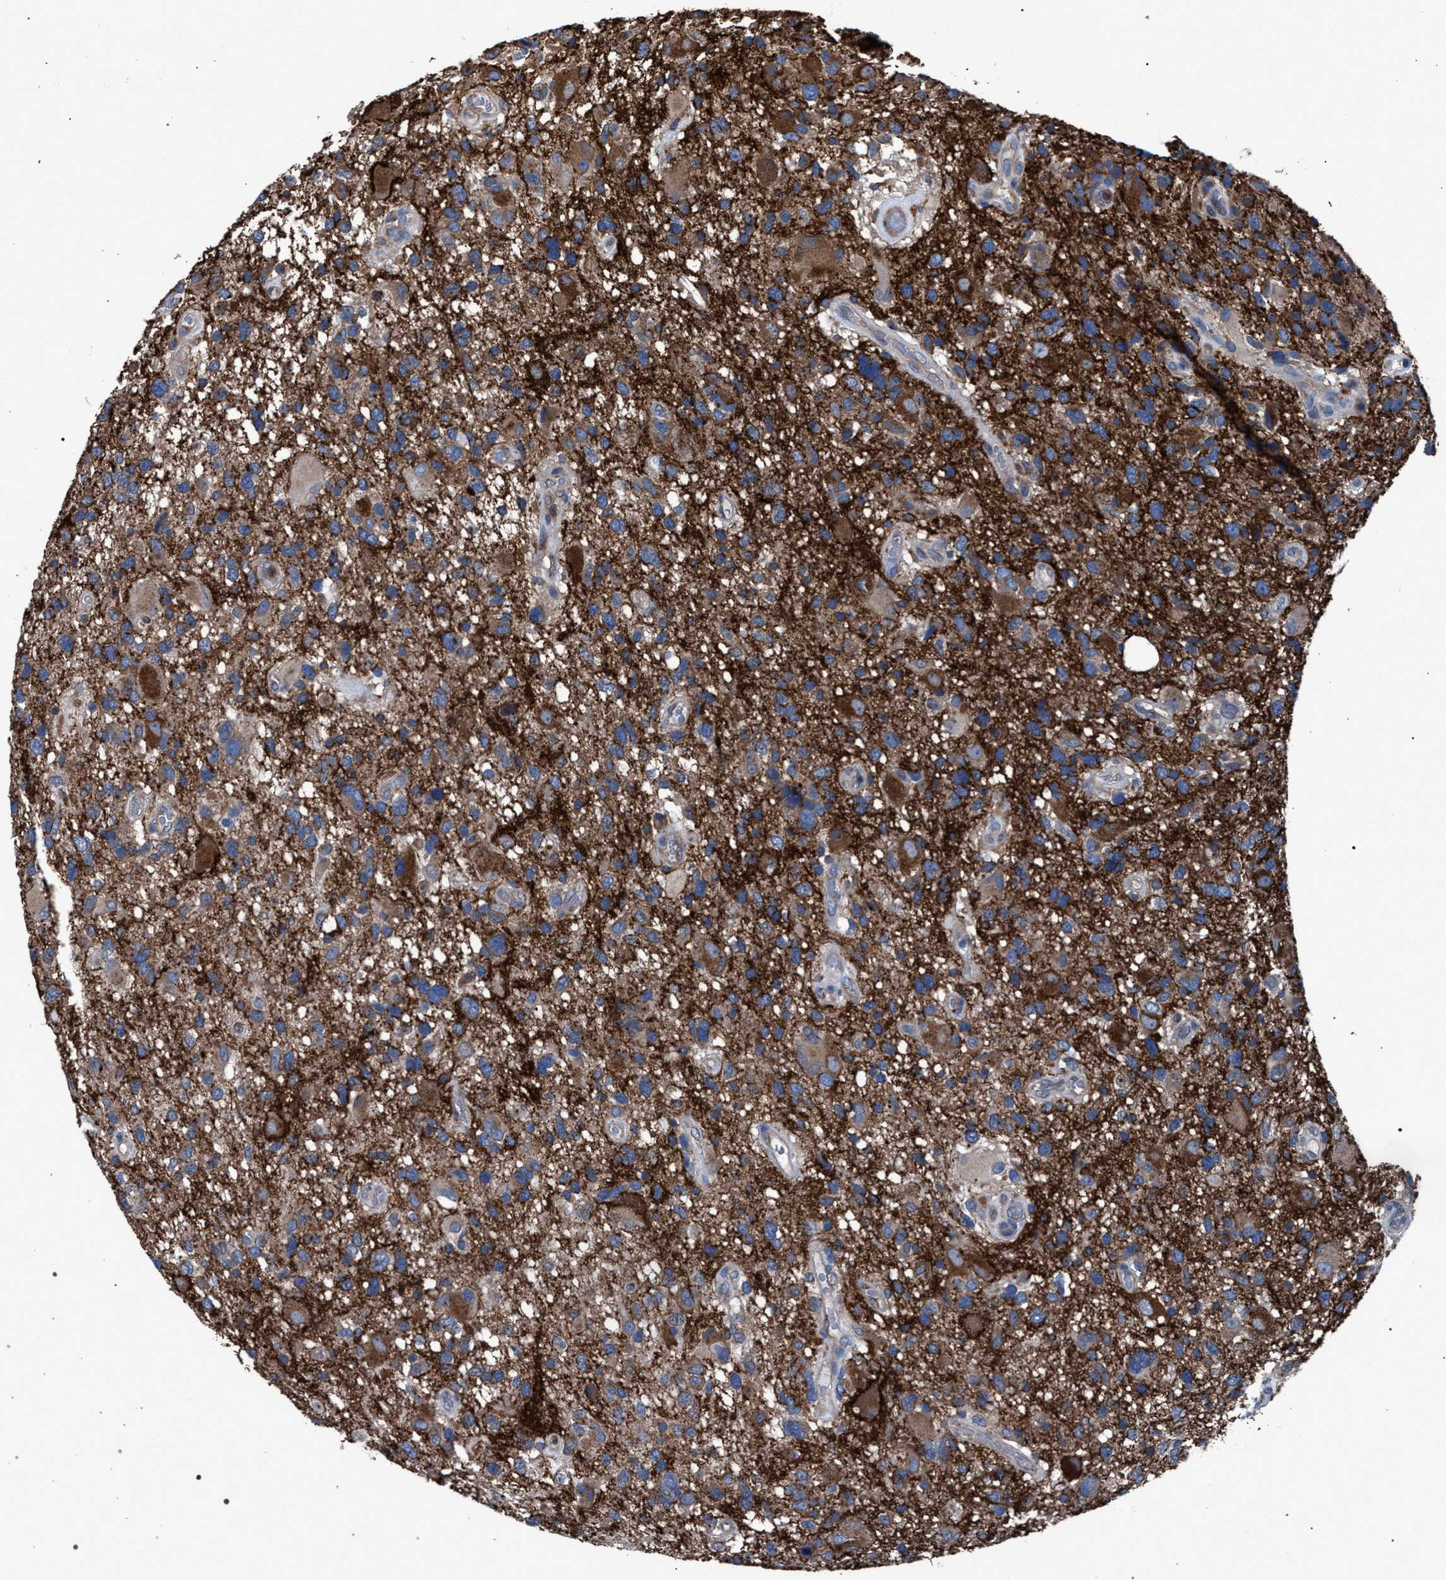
{"staining": {"intensity": "moderate", "quantity": ">75%", "location": "cytoplasmic/membranous"}, "tissue": "glioma", "cell_type": "Tumor cells", "image_type": "cancer", "snomed": [{"axis": "morphology", "description": "Glioma, malignant, High grade"}, {"axis": "topography", "description": "Brain"}], "caption": "Tumor cells reveal moderate cytoplasmic/membranous staining in approximately >75% of cells in malignant glioma (high-grade). Immunohistochemistry stains the protein in brown and the nuclei are stained blue.", "gene": "ATP6V0A1", "patient": {"sex": "male", "age": 33}}